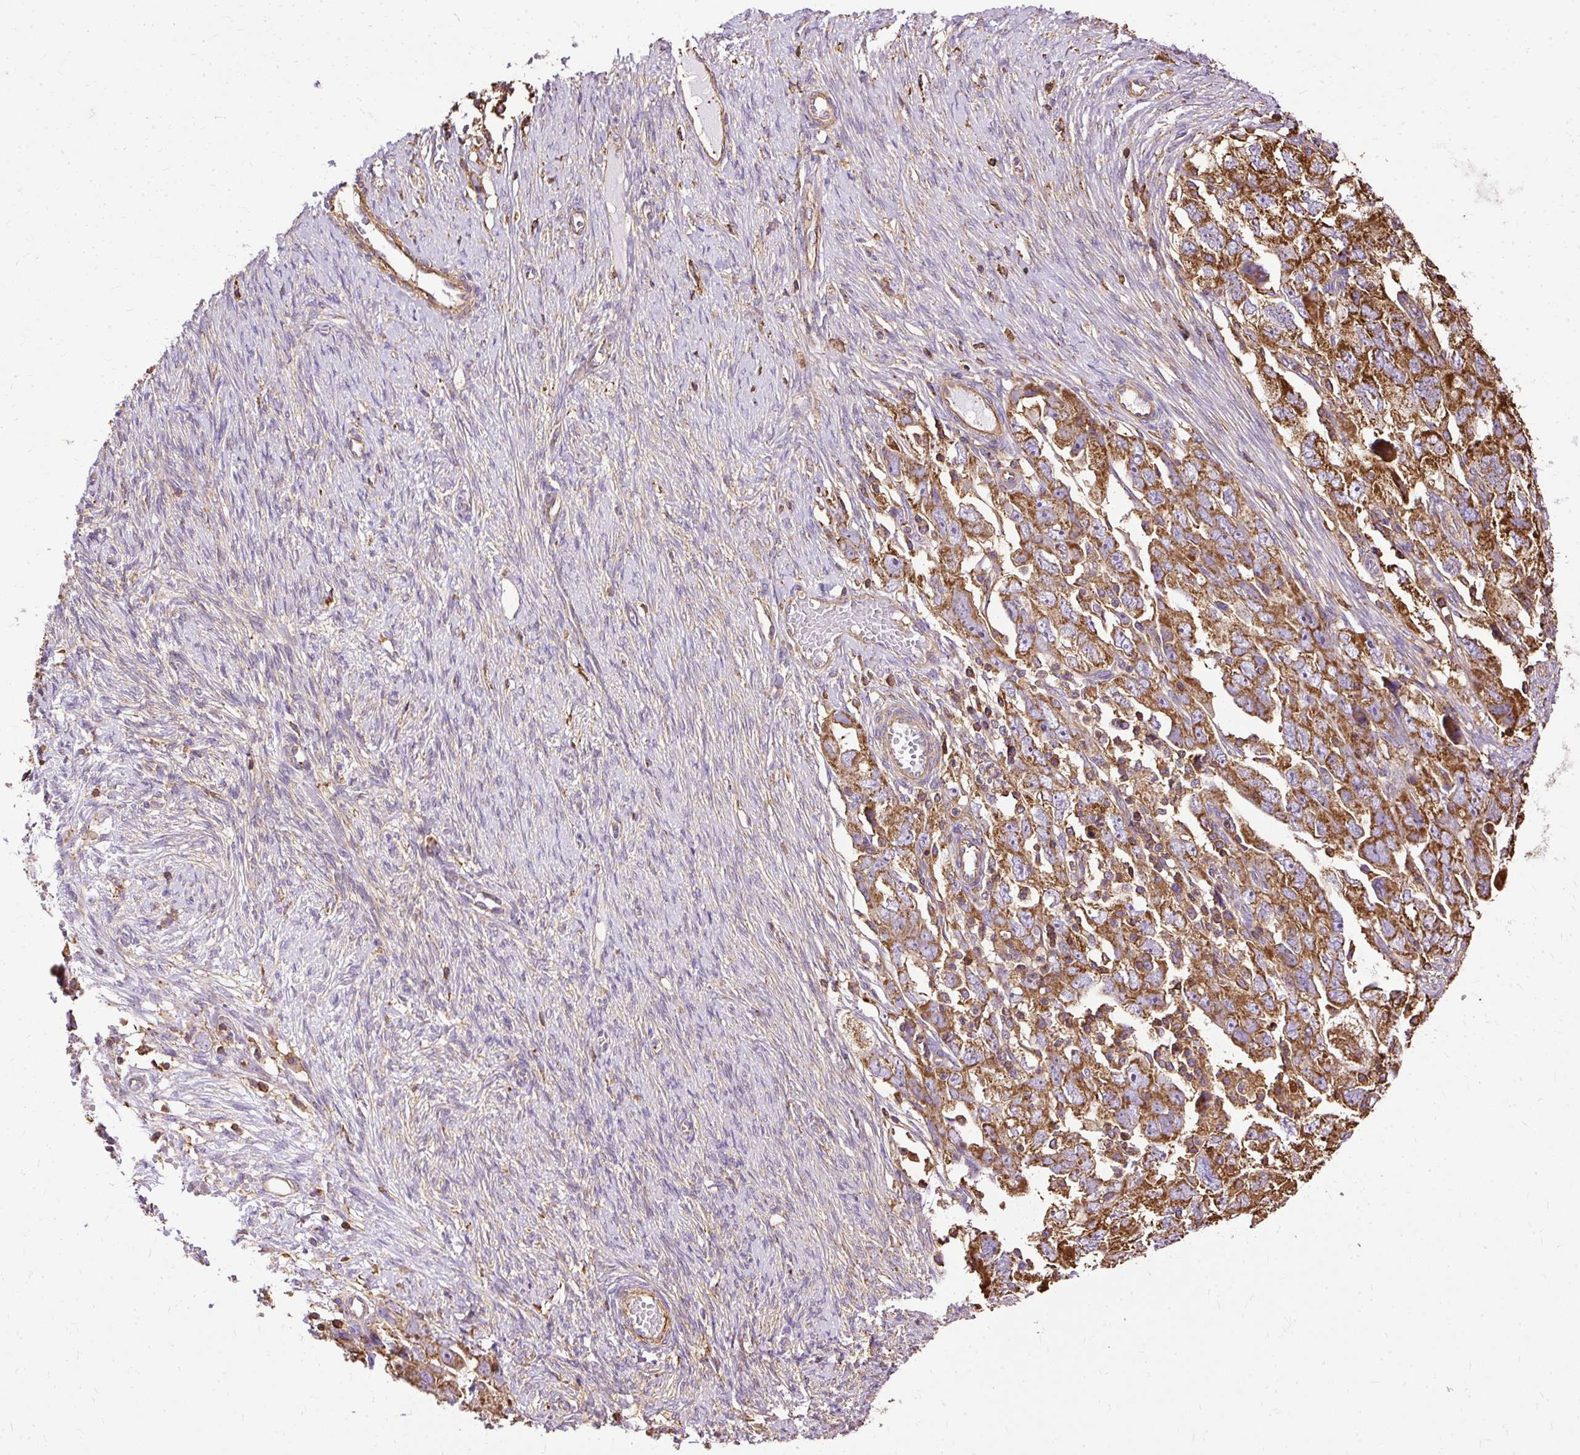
{"staining": {"intensity": "moderate", "quantity": ">75%", "location": "cytoplasmic/membranous"}, "tissue": "ovarian cancer", "cell_type": "Tumor cells", "image_type": "cancer", "snomed": [{"axis": "morphology", "description": "Carcinoma, NOS"}, {"axis": "morphology", "description": "Cystadenocarcinoma, serous, NOS"}, {"axis": "topography", "description": "Ovary"}], "caption": "IHC staining of ovarian serous cystadenocarcinoma, which exhibits medium levels of moderate cytoplasmic/membranous positivity in approximately >75% of tumor cells indicating moderate cytoplasmic/membranous protein staining. The staining was performed using DAB (brown) for protein detection and nuclei were counterstained in hematoxylin (blue).", "gene": "KLHL11", "patient": {"sex": "female", "age": 69}}